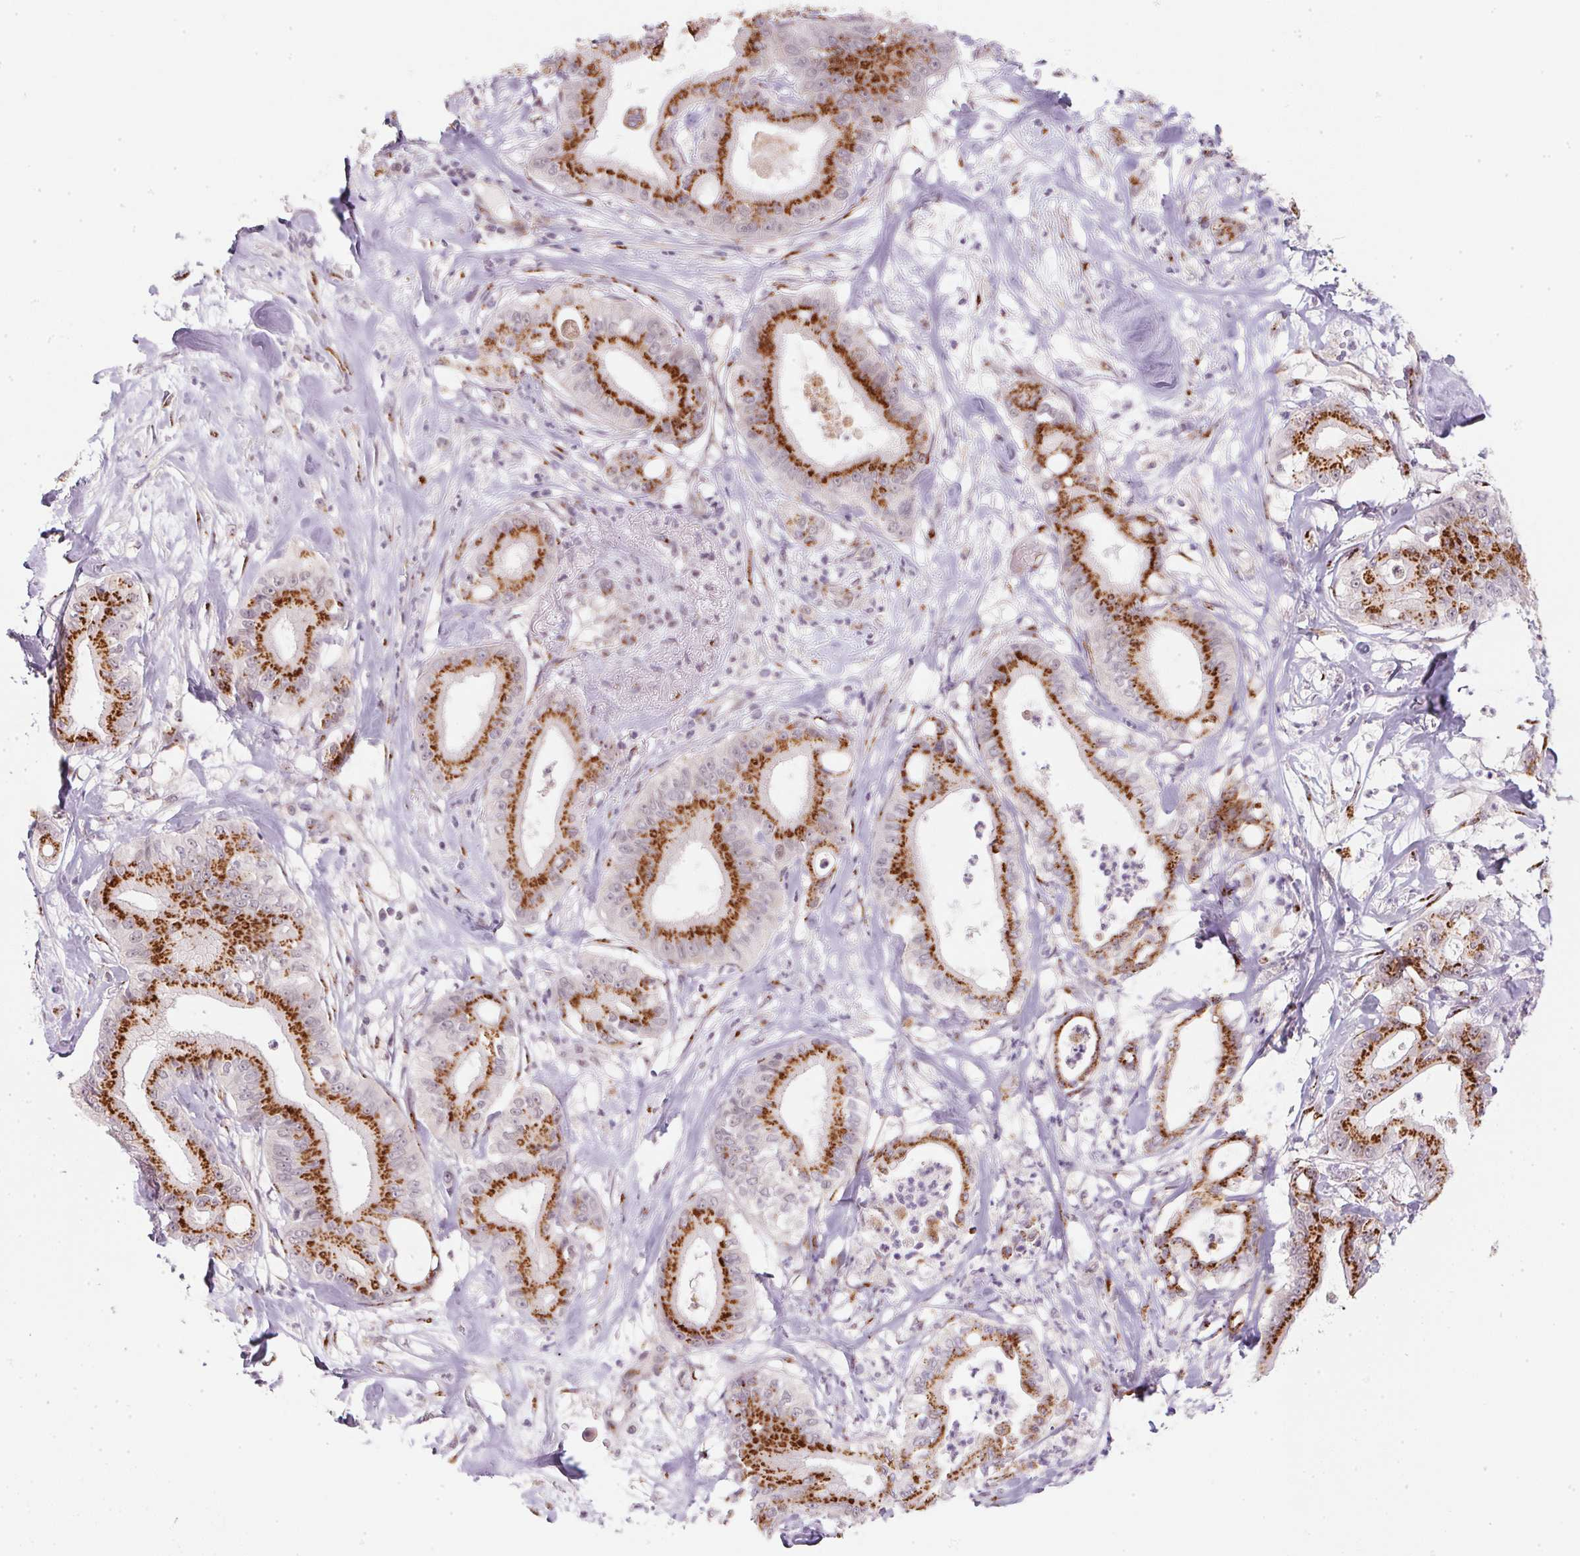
{"staining": {"intensity": "strong", "quantity": ">75%", "location": "cytoplasmic/membranous"}, "tissue": "pancreatic cancer", "cell_type": "Tumor cells", "image_type": "cancer", "snomed": [{"axis": "morphology", "description": "Adenocarcinoma, NOS"}, {"axis": "topography", "description": "Pancreas"}], "caption": "A high amount of strong cytoplasmic/membranous expression is present in about >75% of tumor cells in pancreatic adenocarcinoma tissue. (IHC, brightfield microscopy, high magnification).", "gene": "RAB22A", "patient": {"sex": "male", "age": 71}}